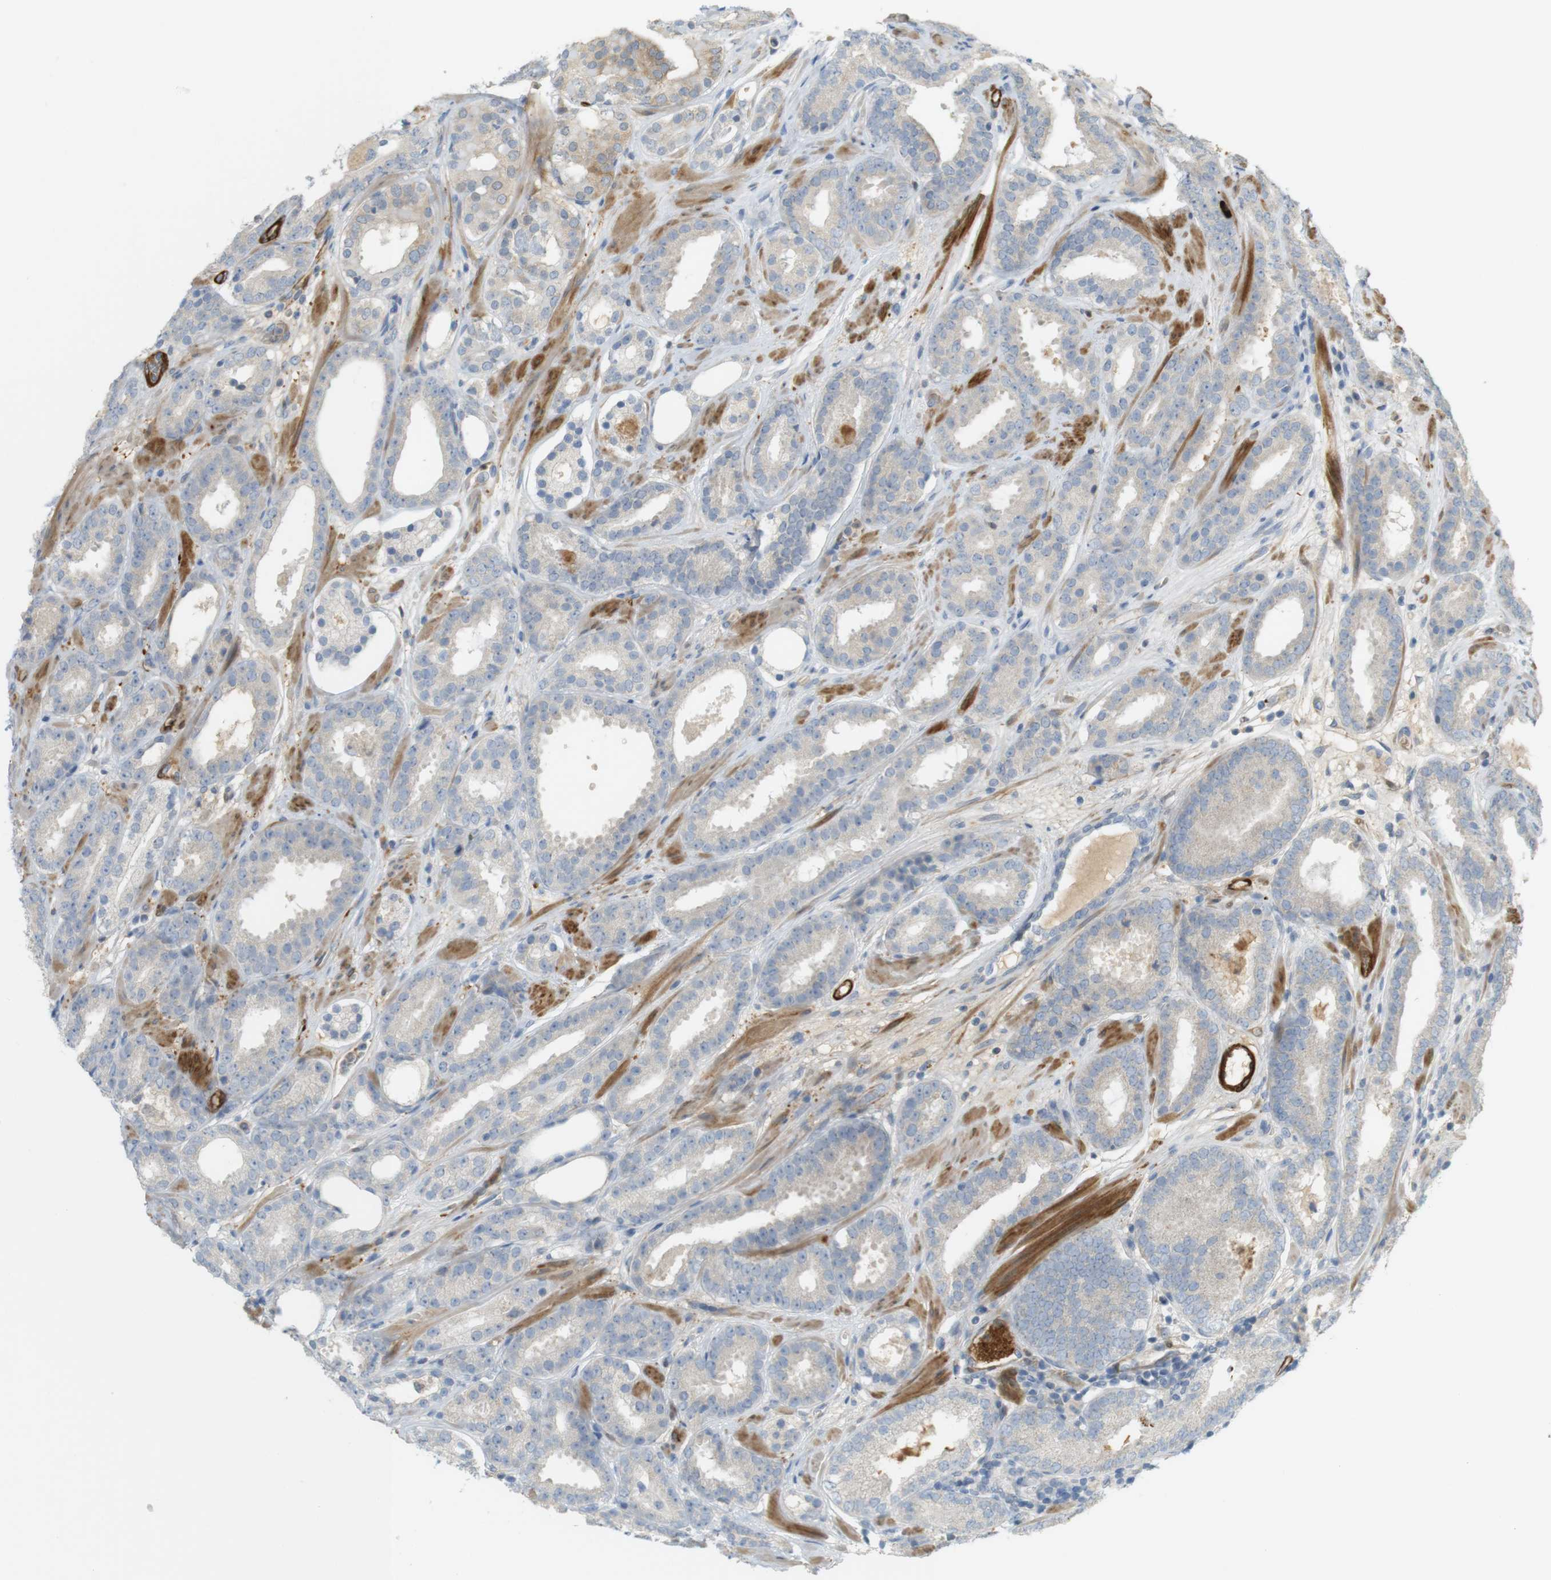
{"staining": {"intensity": "negative", "quantity": "none", "location": "none"}, "tissue": "prostate cancer", "cell_type": "Tumor cells", "image_type": "cancer", "snomed": [{"axis": "morphology", "description": "Adenocarcinoma, Low grade"}, {"axis": "topography", "description": "Prostate"}], "caption": "This is a image of immunohistochemistry staining of prostate cancer, which shows no positivity in tumor cells. The staining is performed using DAB (3,3'-diaminobenzidine) brown chromogen with nuclei counter-stained in using hematoxylin.", "gene": "PDE3A", "patient": {"sex": "male", "age": 69}}